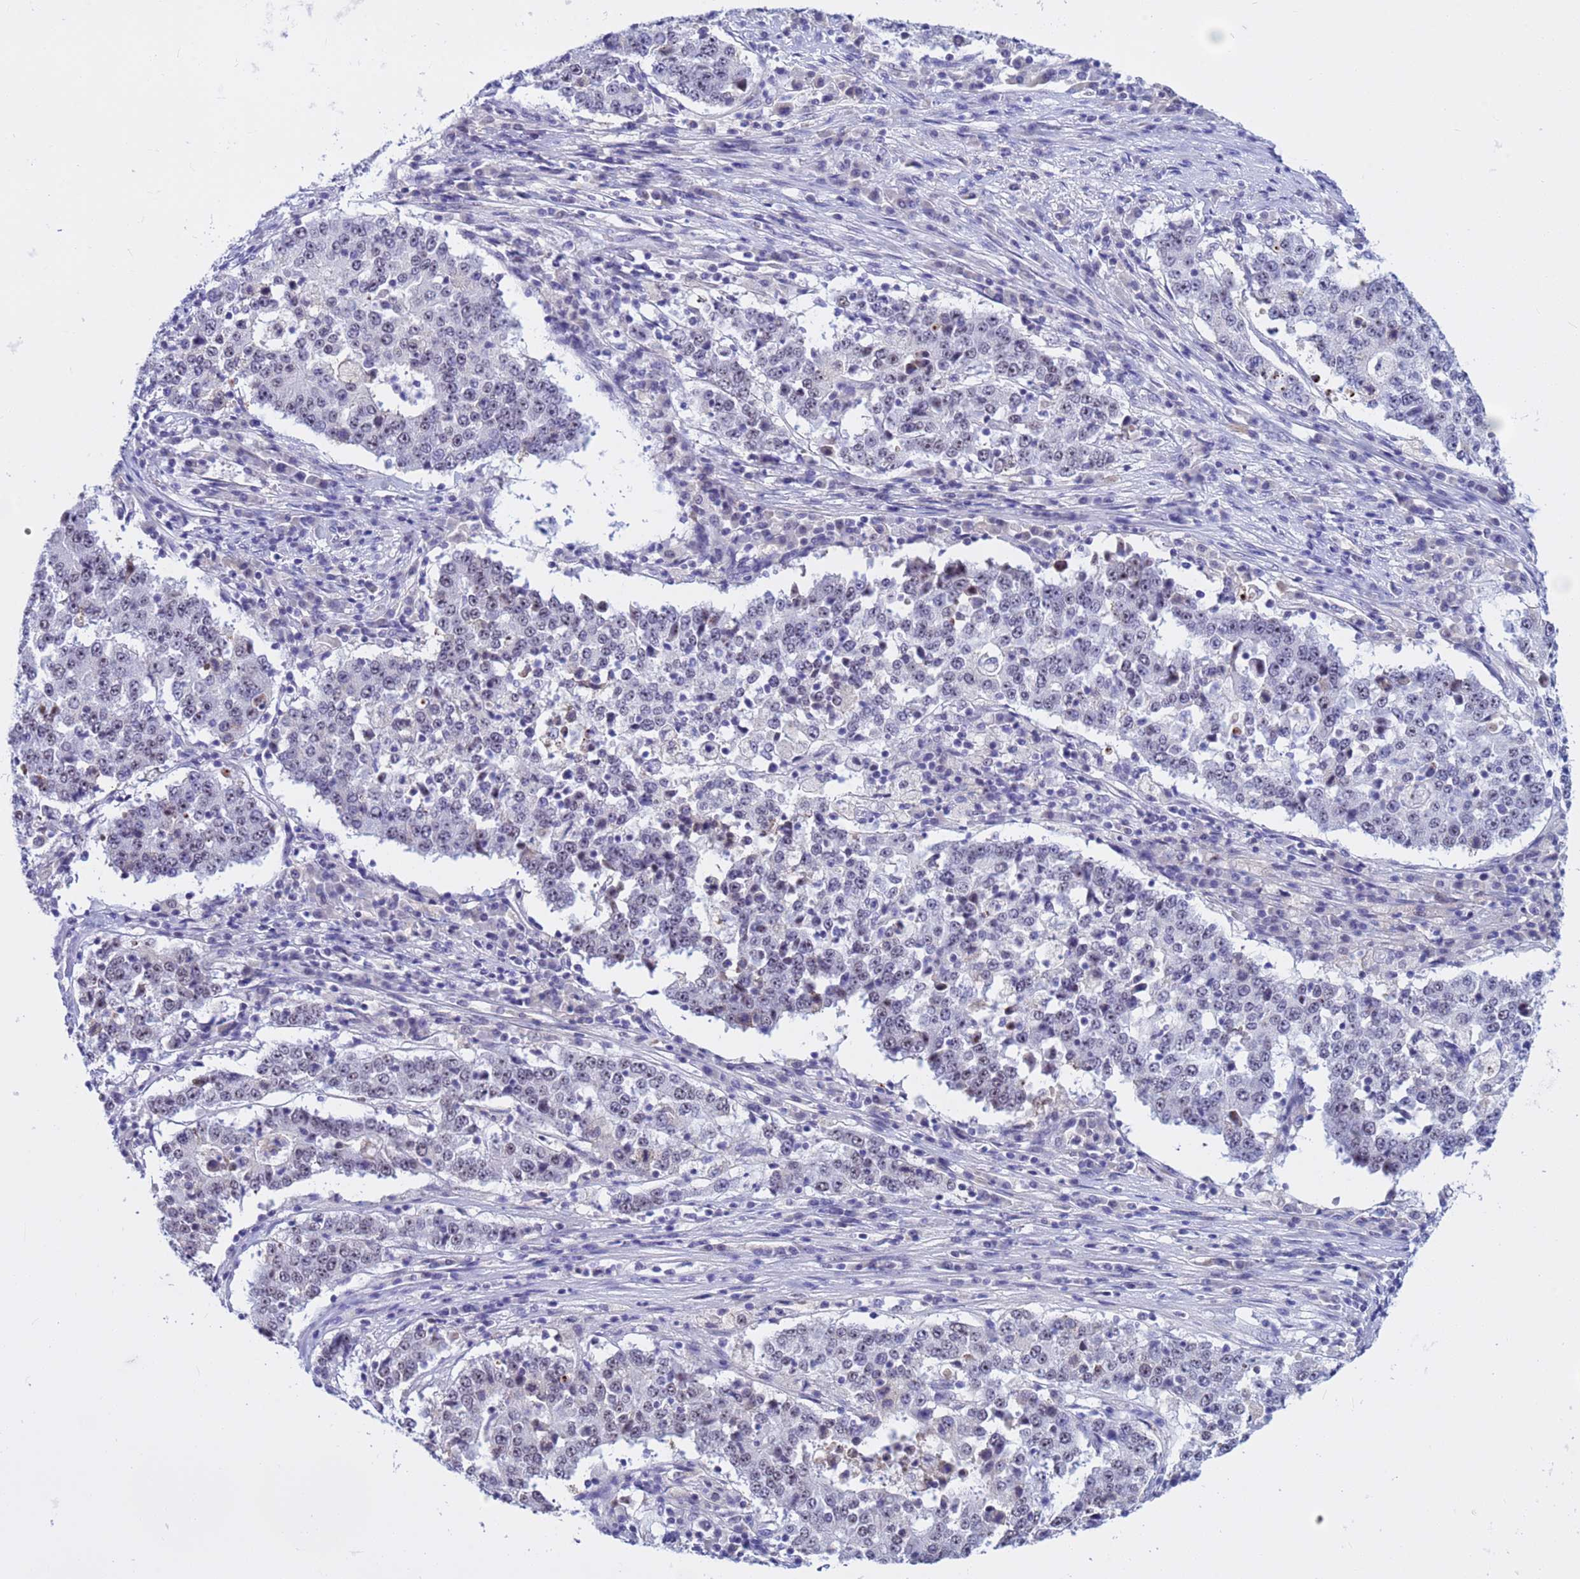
{"staining": {"intensity": "weak", "quantity": "<25%", "location": "nuclear"}, "tissue": "stomach cancer", "cell_type": "Tumor cells", "image_type": "cancer", "snomed": [{"axis": "morphology", "description": "Adenocarcinoma, NOS"}, {"axis": "topography", "description": "Stomach"}], "caption": "The immunohistochemistry (IHC) histopathology image has no significant staining in tumor cells of stomach cancer (adenocarcinoma) tissue.", "gene": "DMRTC2", "patient": {"sex": "male", "age": 59}}